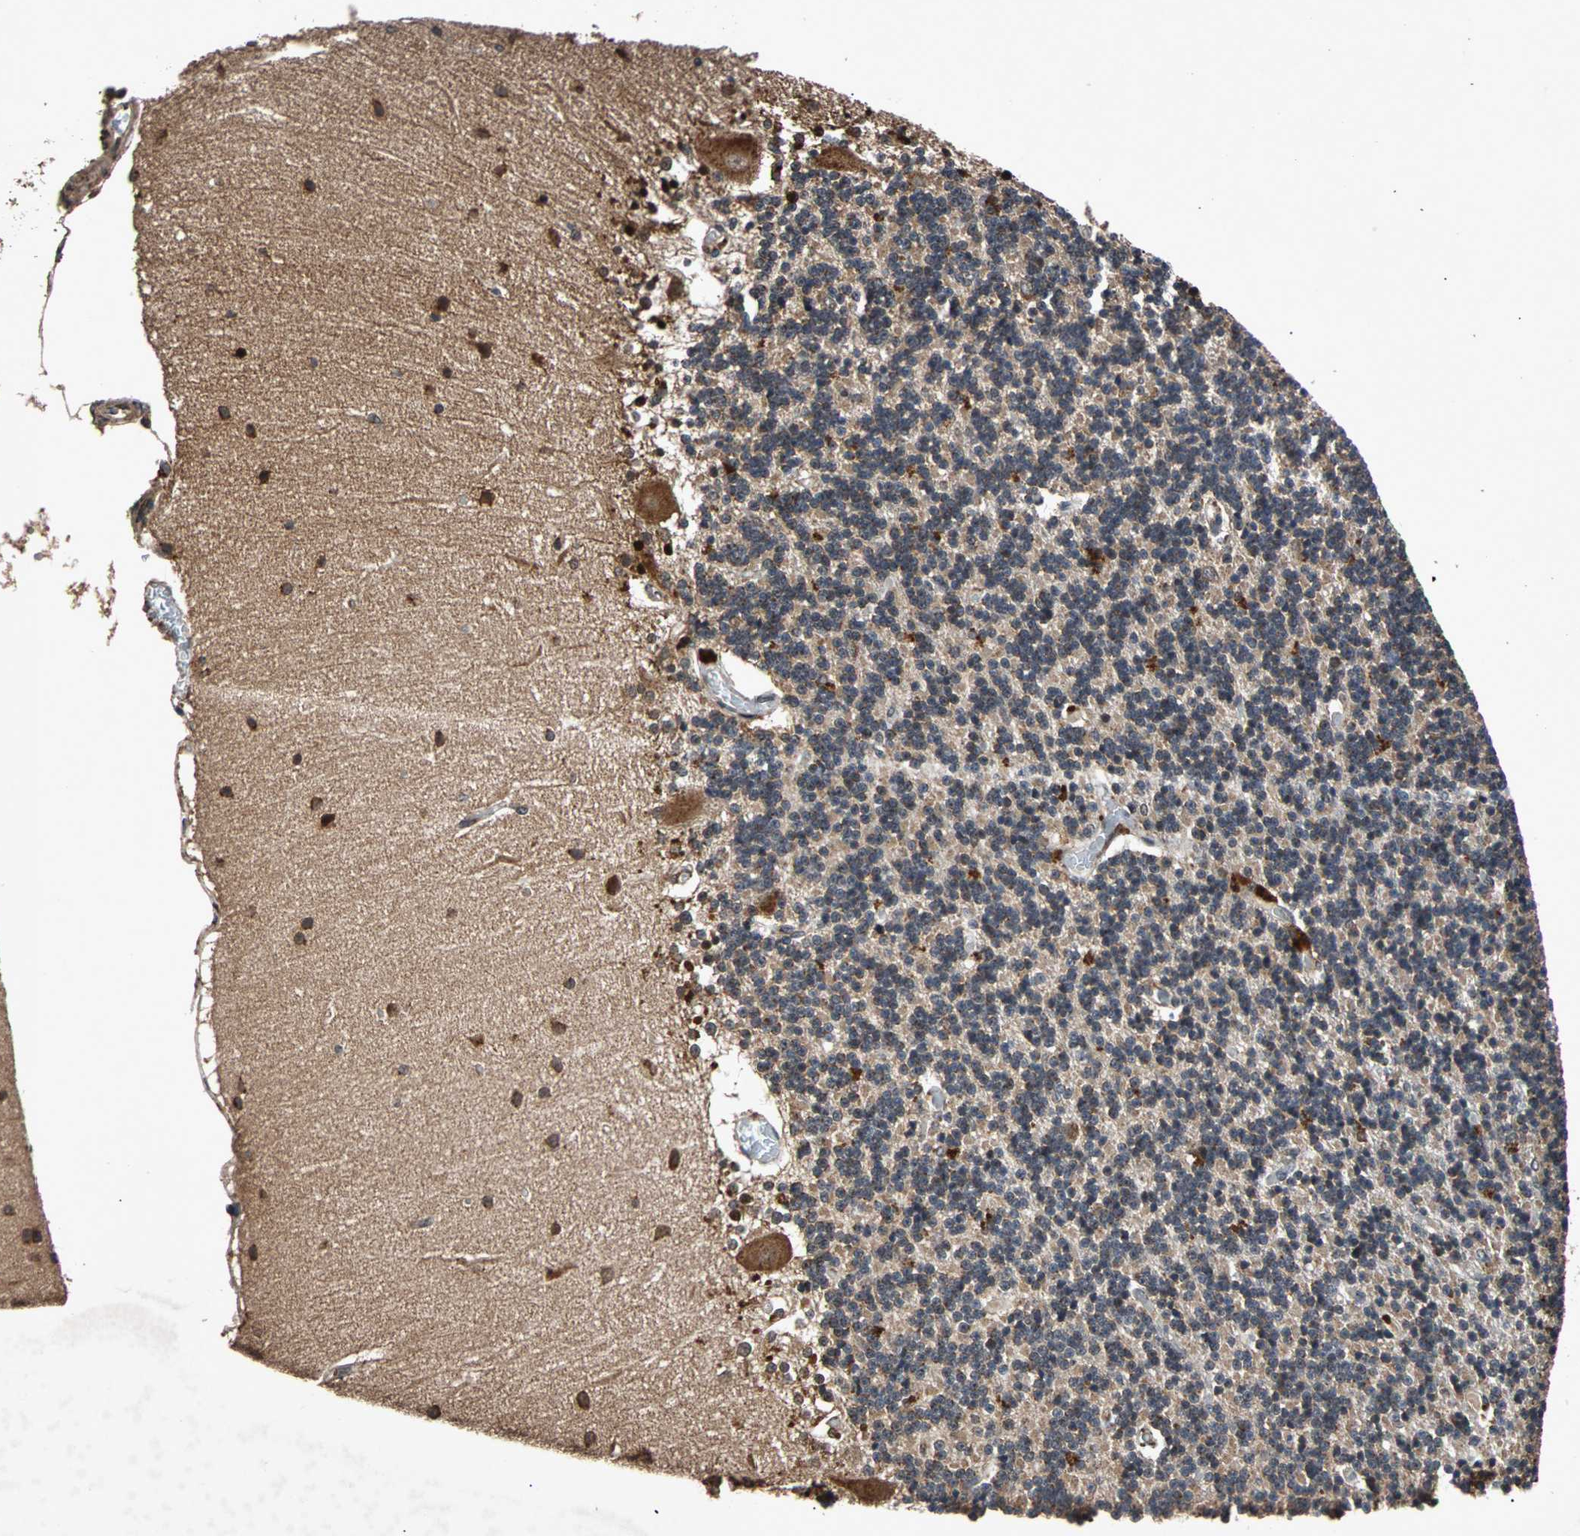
{"staining": {"intensity": "moderate", "quantity": "25%-75%", "location": "cytoplasmic/membranous"}, "tissue": "cerebellum", "cell_type": "Cells in granular layer", "image_type": "normal", "snomed": [{"axis": "morphology", "description": "Normal tissue, NOS"}, {"axis": "topography", "description": "Cerebellum"}], "caption": "Brown immunohistochemical staining in unremarkable human cerebellum demonstrates moderate cytoplasmic/membranous staining in about 25%-75% of cells in granular layer.", "gene": "USP31", "patient": {"sex": "female", "age": 54}}